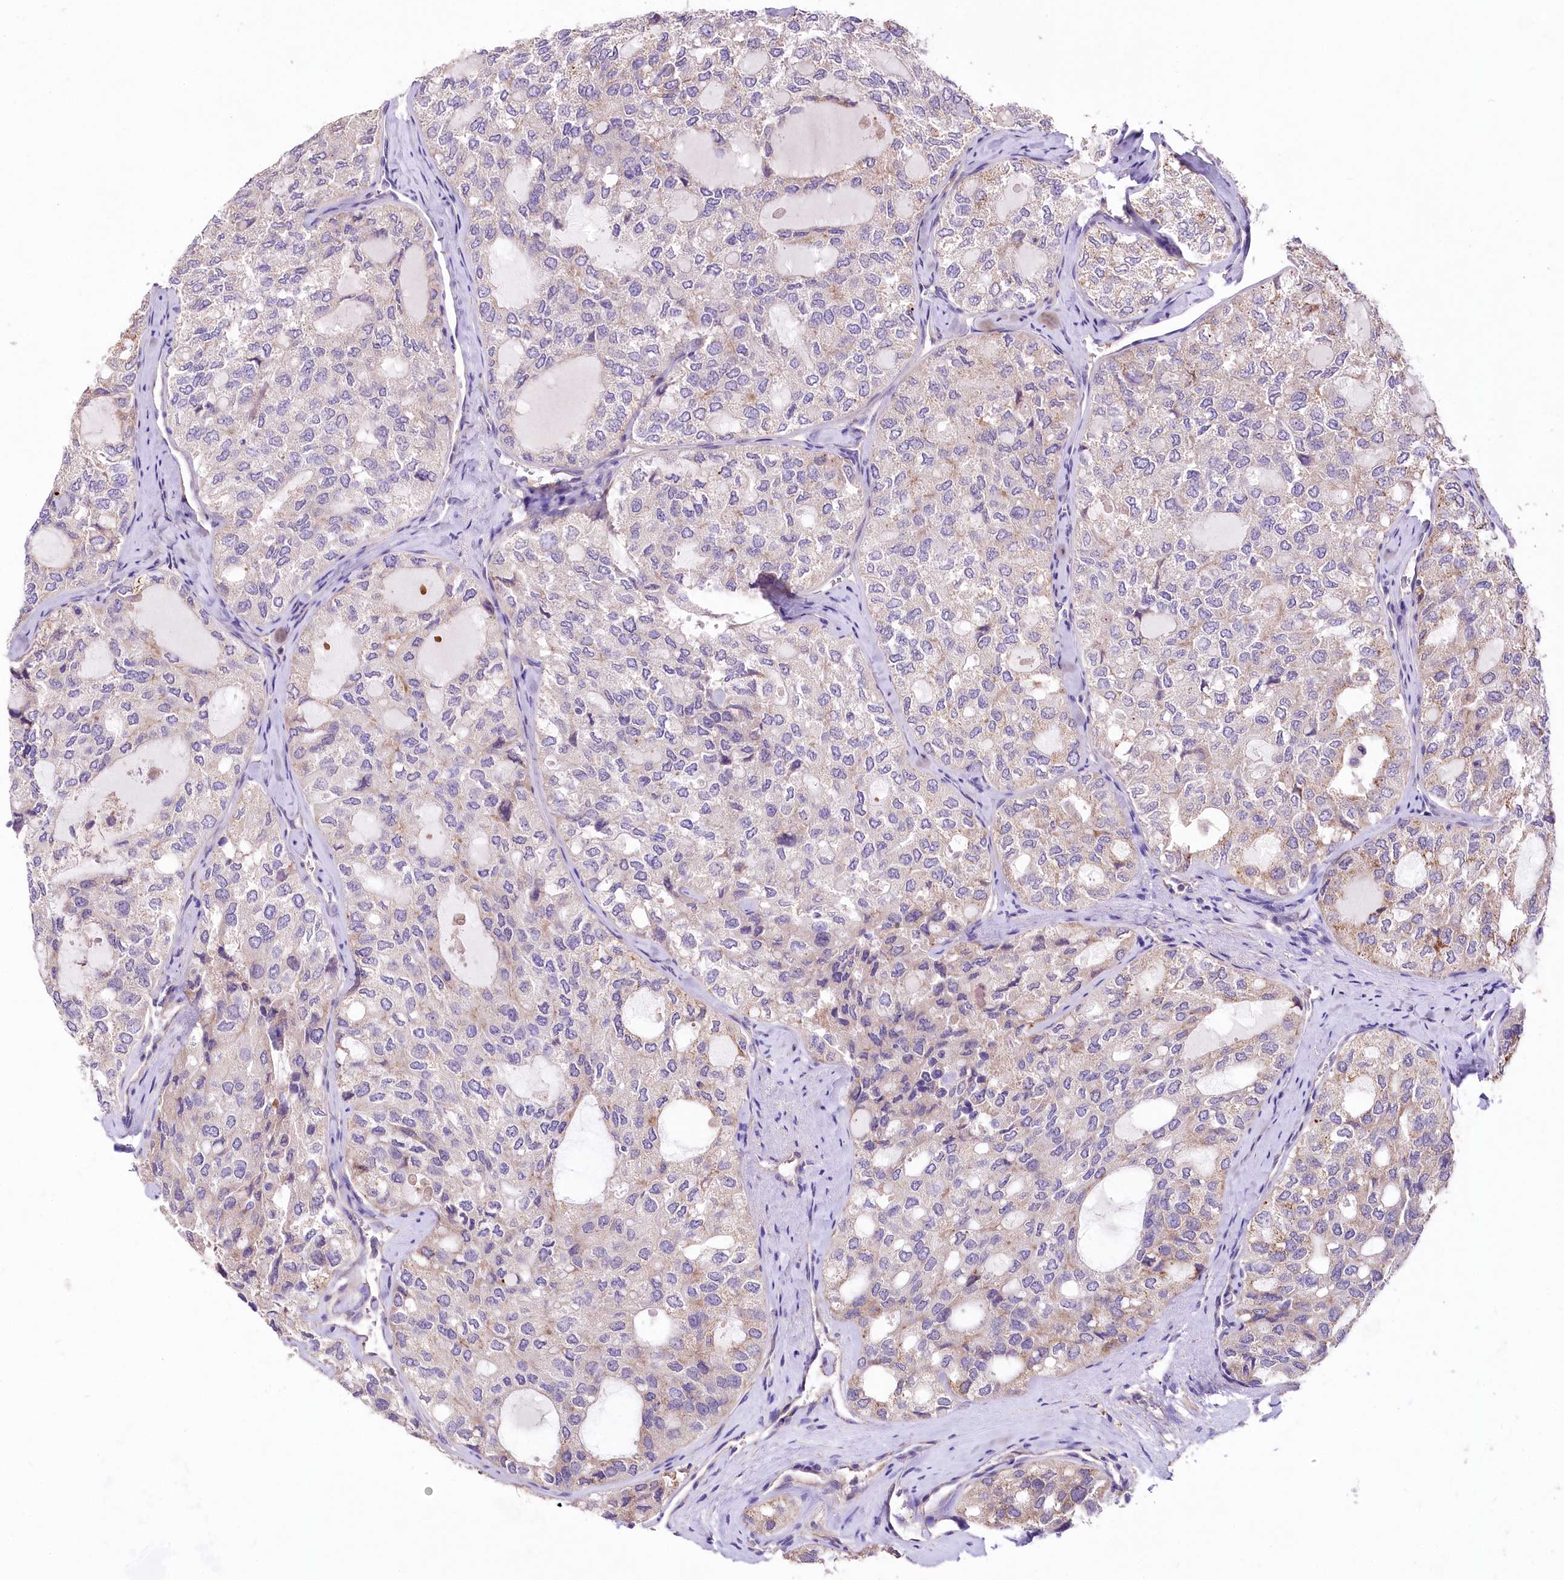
{"staining": {"intensity": "weak", "quantity": "<25%", "location": "cytoplasmic/membranous"}, "tissue": "thyroid cancer", "cell_type": "Tumor cells", "image_type": "cancer", "snomed": [{"axis": "morphology", "description": "Follicular adenoma carcinoma, NOS"}, {"axis": "topography", "description": "Thyroid gland"}], "caption": "Human thyroid cancer stained for a protein using IHC shows no positivity in tumor cells.", "gene": "RDH16", "patient": {"sex": "male", "age": 75}}